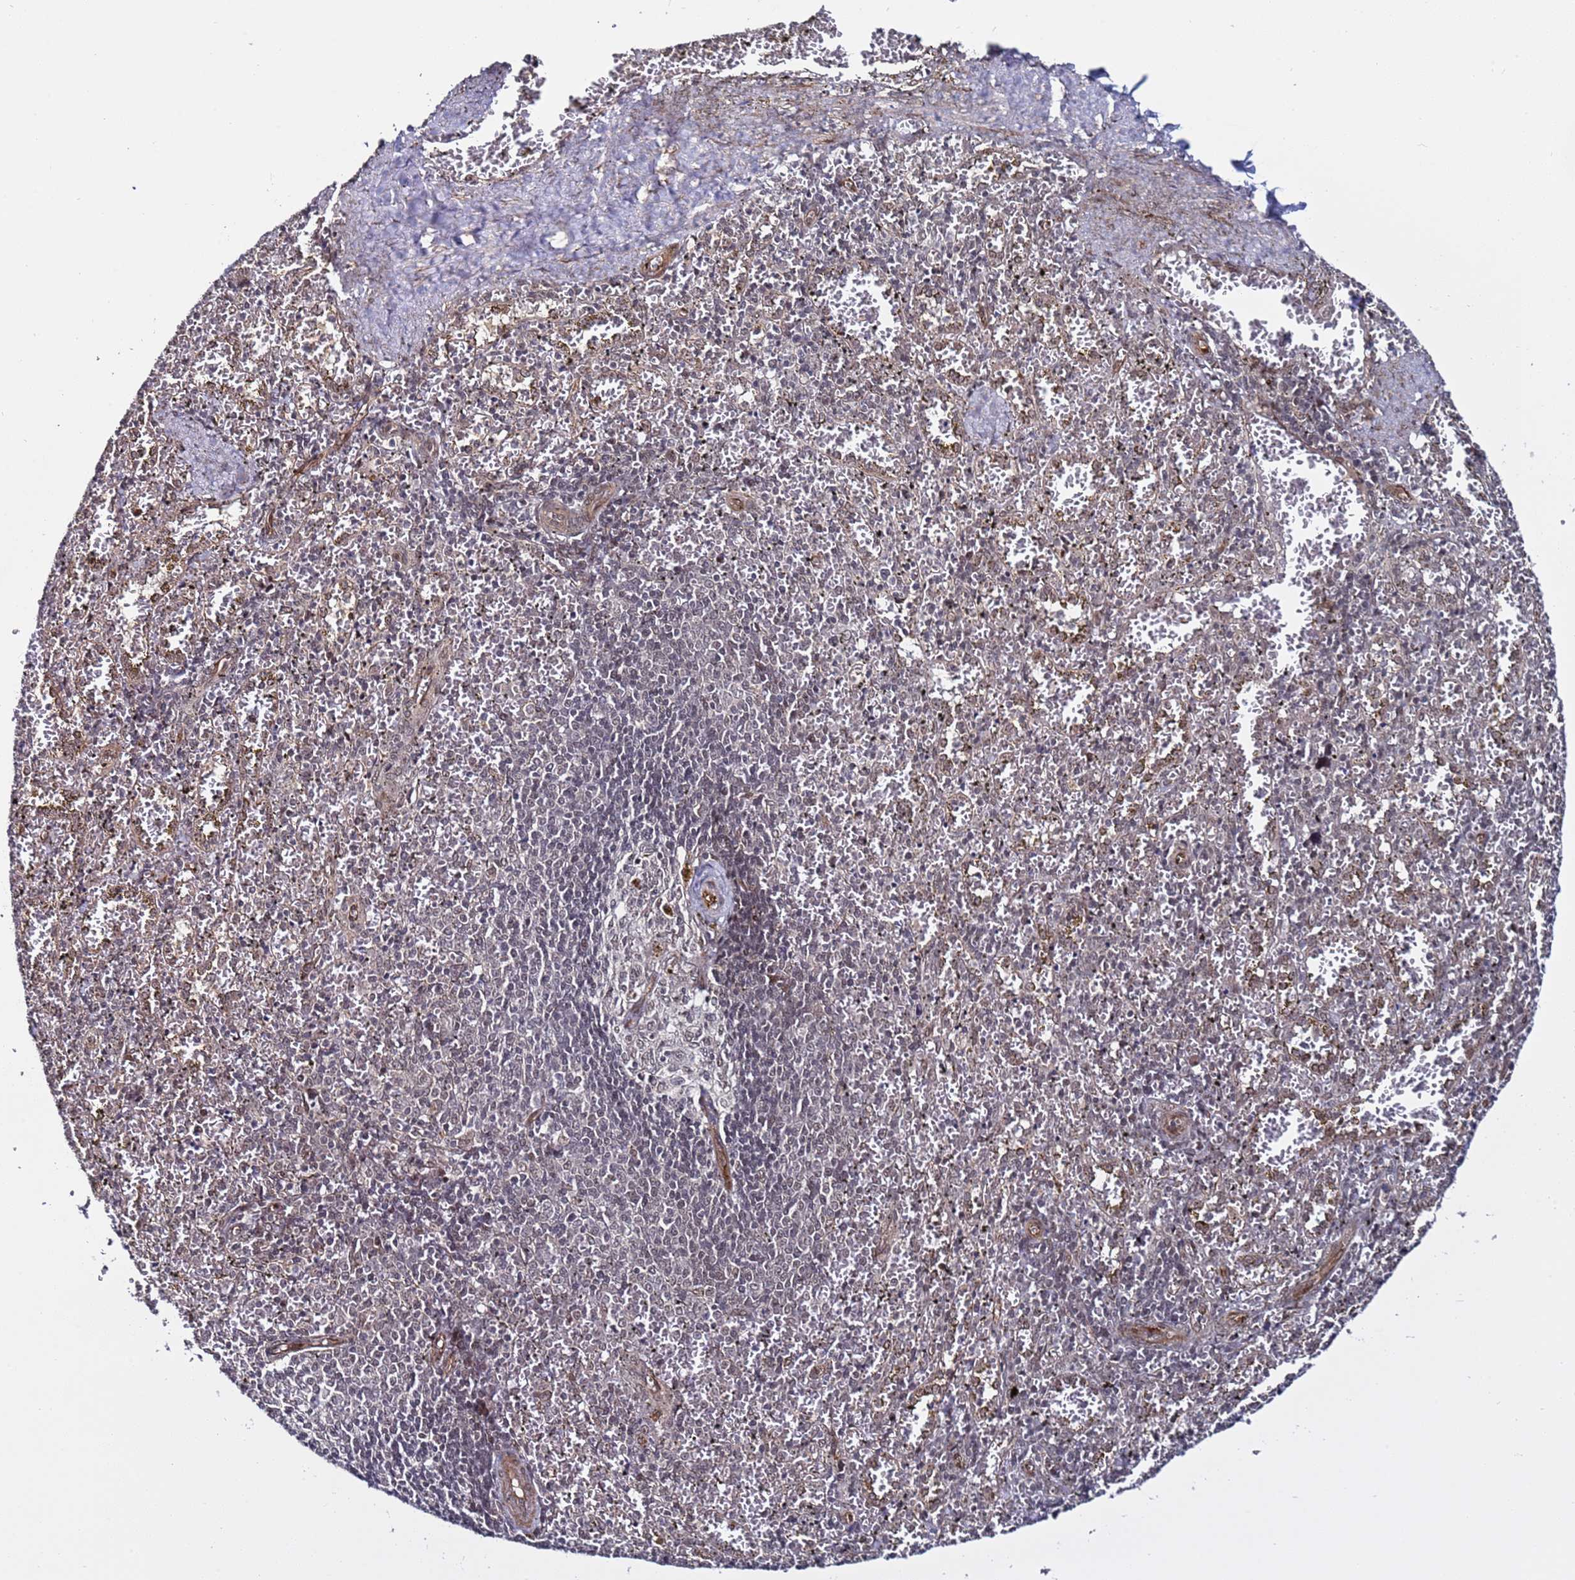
{"staining": {"intensity": "negative", "quantity": "none", "location": "none"}, "tissue": "spleen", "cell_type": "Cells in red pulp", "image_type": "normal", "snomed": [{"axis": "morphology", "description": "Normal tissue, NOS"}, {"axis": "topography", "description": "Spleen"}], "caption": "This is an immunohistochemistry photomicrograph of normal human spleen. There is no expression in cells in red pulp.", "gene": "POLR2D", "patient": {"sex": "male", "age": 11}}